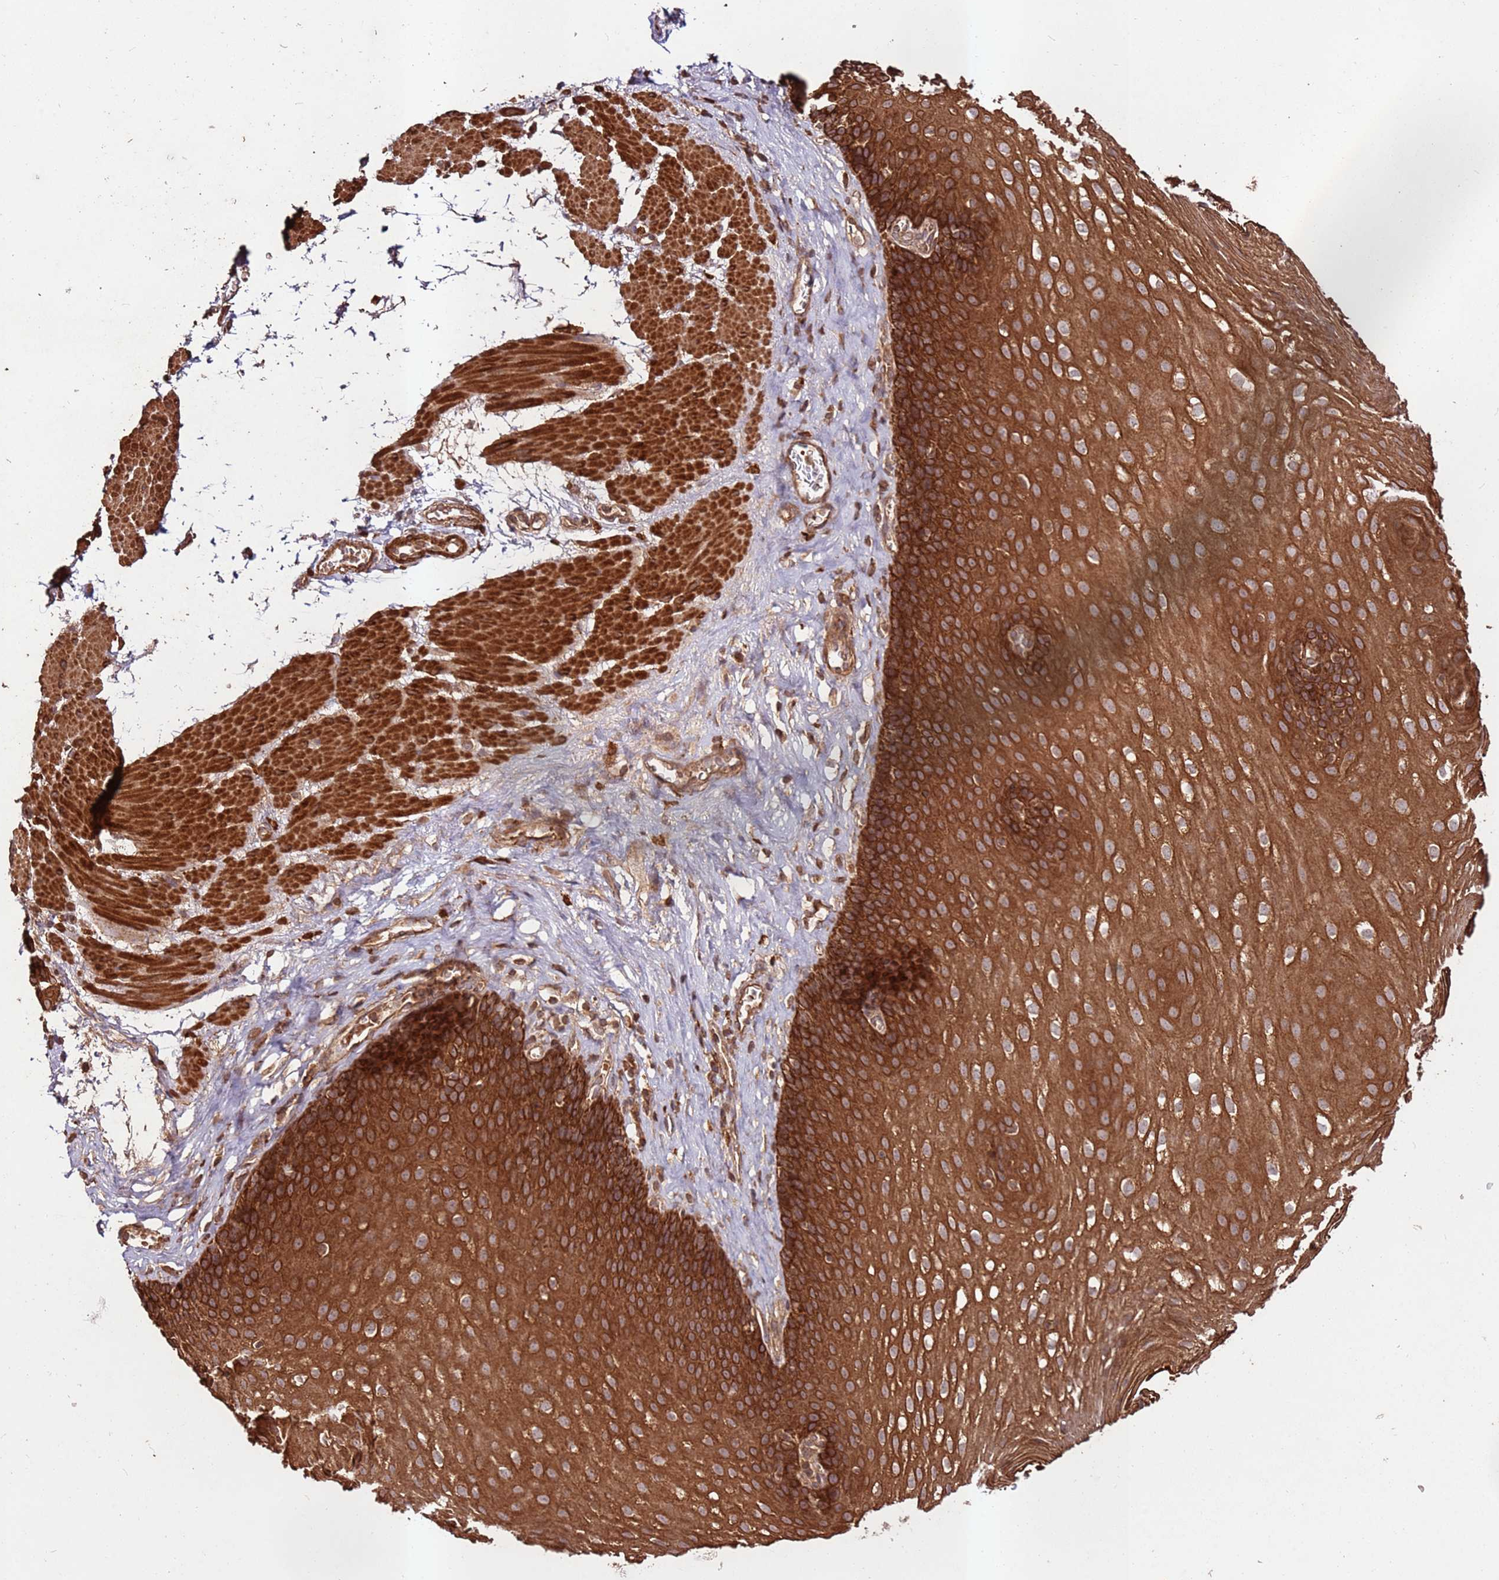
{"staining": {"intensity": "strong", "quantity": ">75%", "location": "cytoplasmic/membranous"}, "tissue": "esophagus", "cell_type": "Squamous epithelial cells", "image_type": "normal", "snomed": [{"axis": "morphology", "description": "Normal tissue, NOS"}, {"axis": "topography", "description": "Esophagus"}], "caption": "Squamous epithelial cells exhibit high levels of strong cytoplasmic/membranous expression in about >75% of cells in benign human esophagus.", "gene": "FAM186A", "patient": {"sex": "female", "age": 66}}